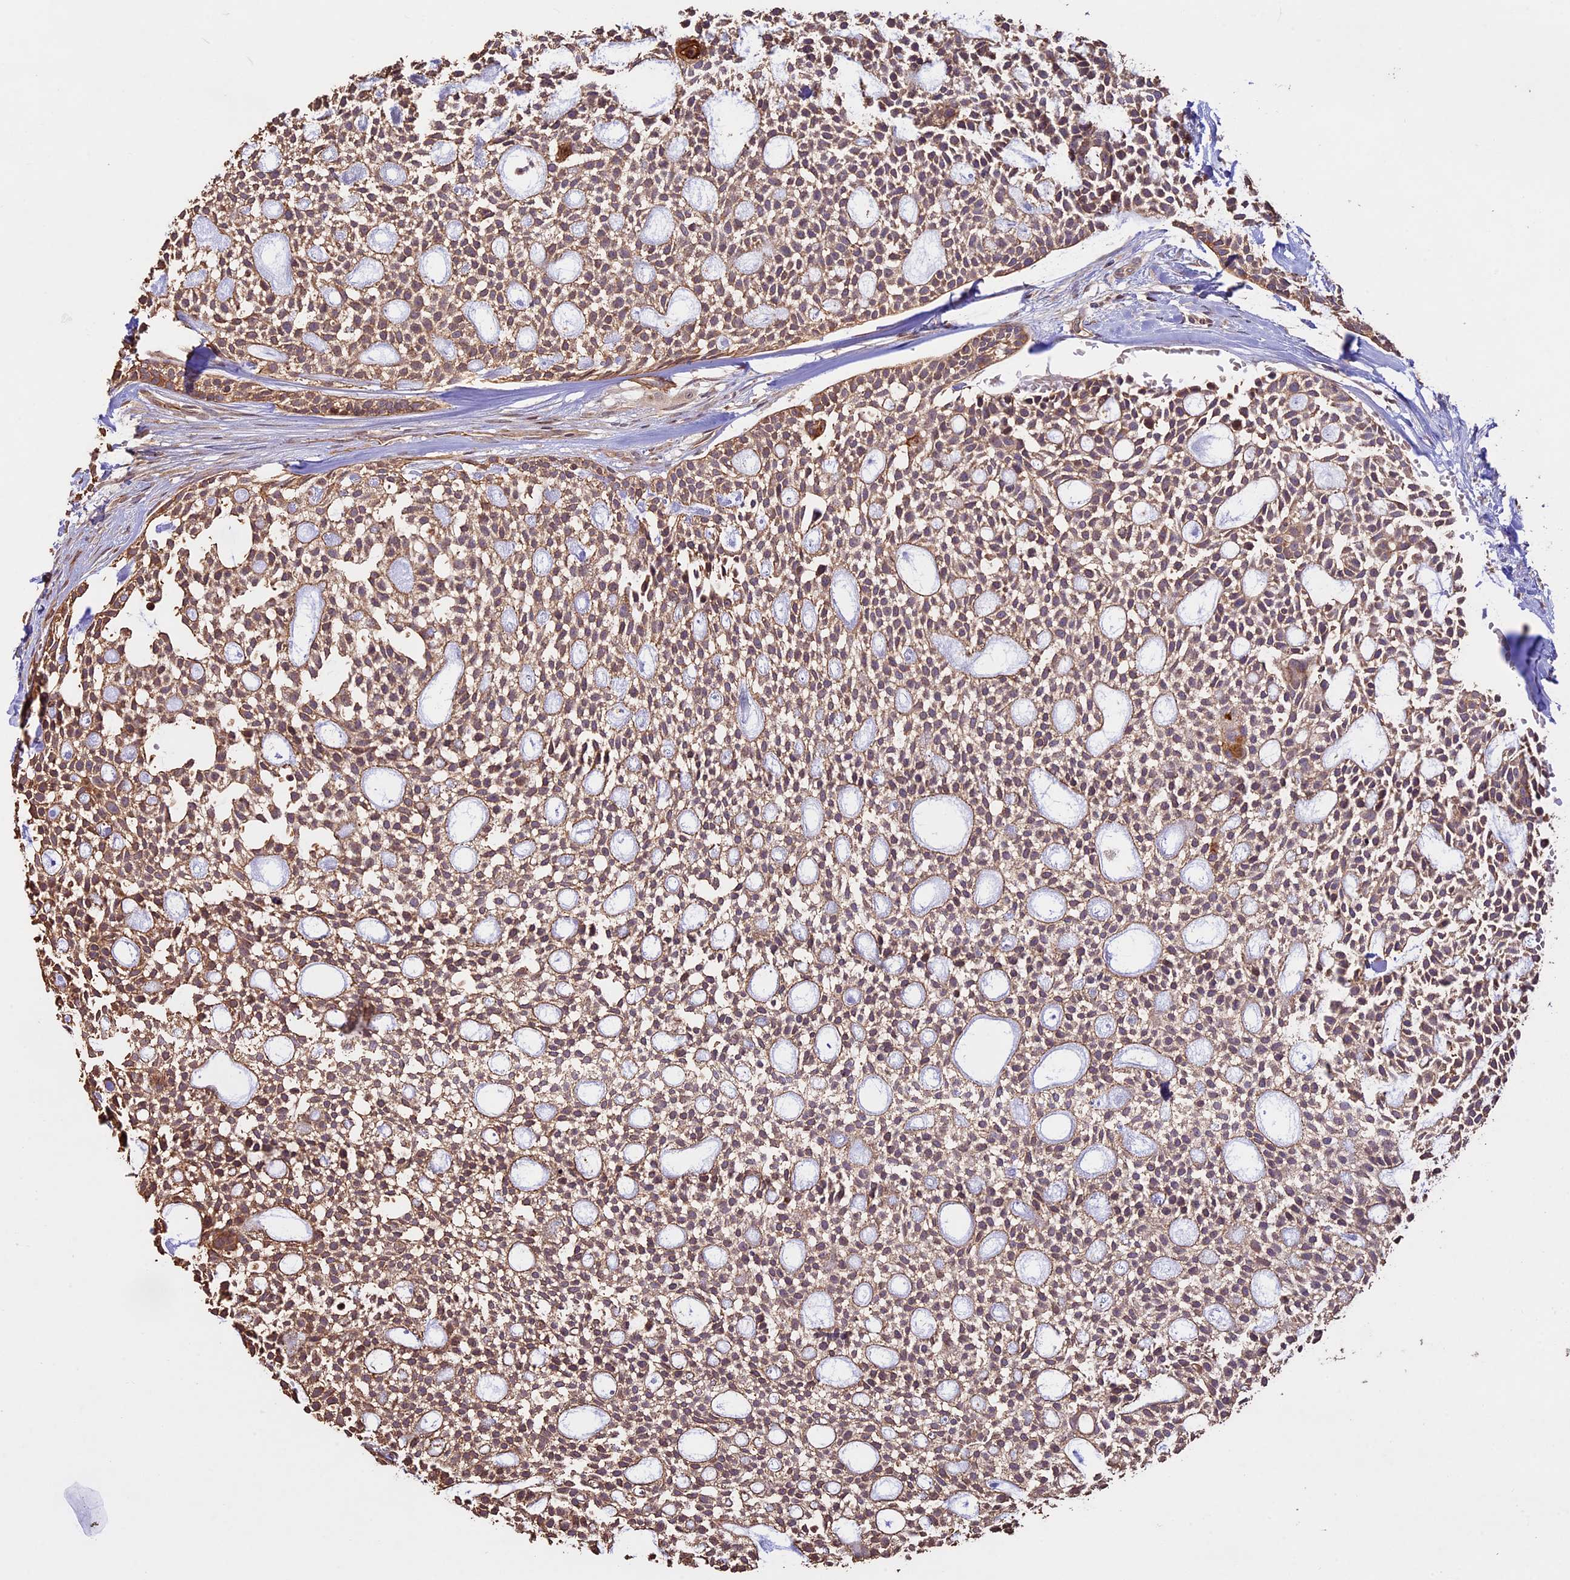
{"staining": {"intensity": "moderate", "quantity": ">75%", "location": "cytoplasmic/membranous"}, "tissue": "head and neck cancer", "cell_type": "Tumor cells", "image_type": "cancer", "snomed": [{"axis": "morphology", "description": "Adenocarcinoma, NOS"}, {"axis": "topography", "description": "Subcutis"}, {"axis": "topography", "description": "Head-Neck"}], "caption": "This histopathology image exhibits adenocarcinoma (head and neck) stained with IHC to label a protein in brown. The cytoplasmic/membranous of tumor cells show moderate positivity for the protein. Nuclei are counter-stained blue.", "gene": "BCAS4", "patient": {"sex": "female", "age": 73}}